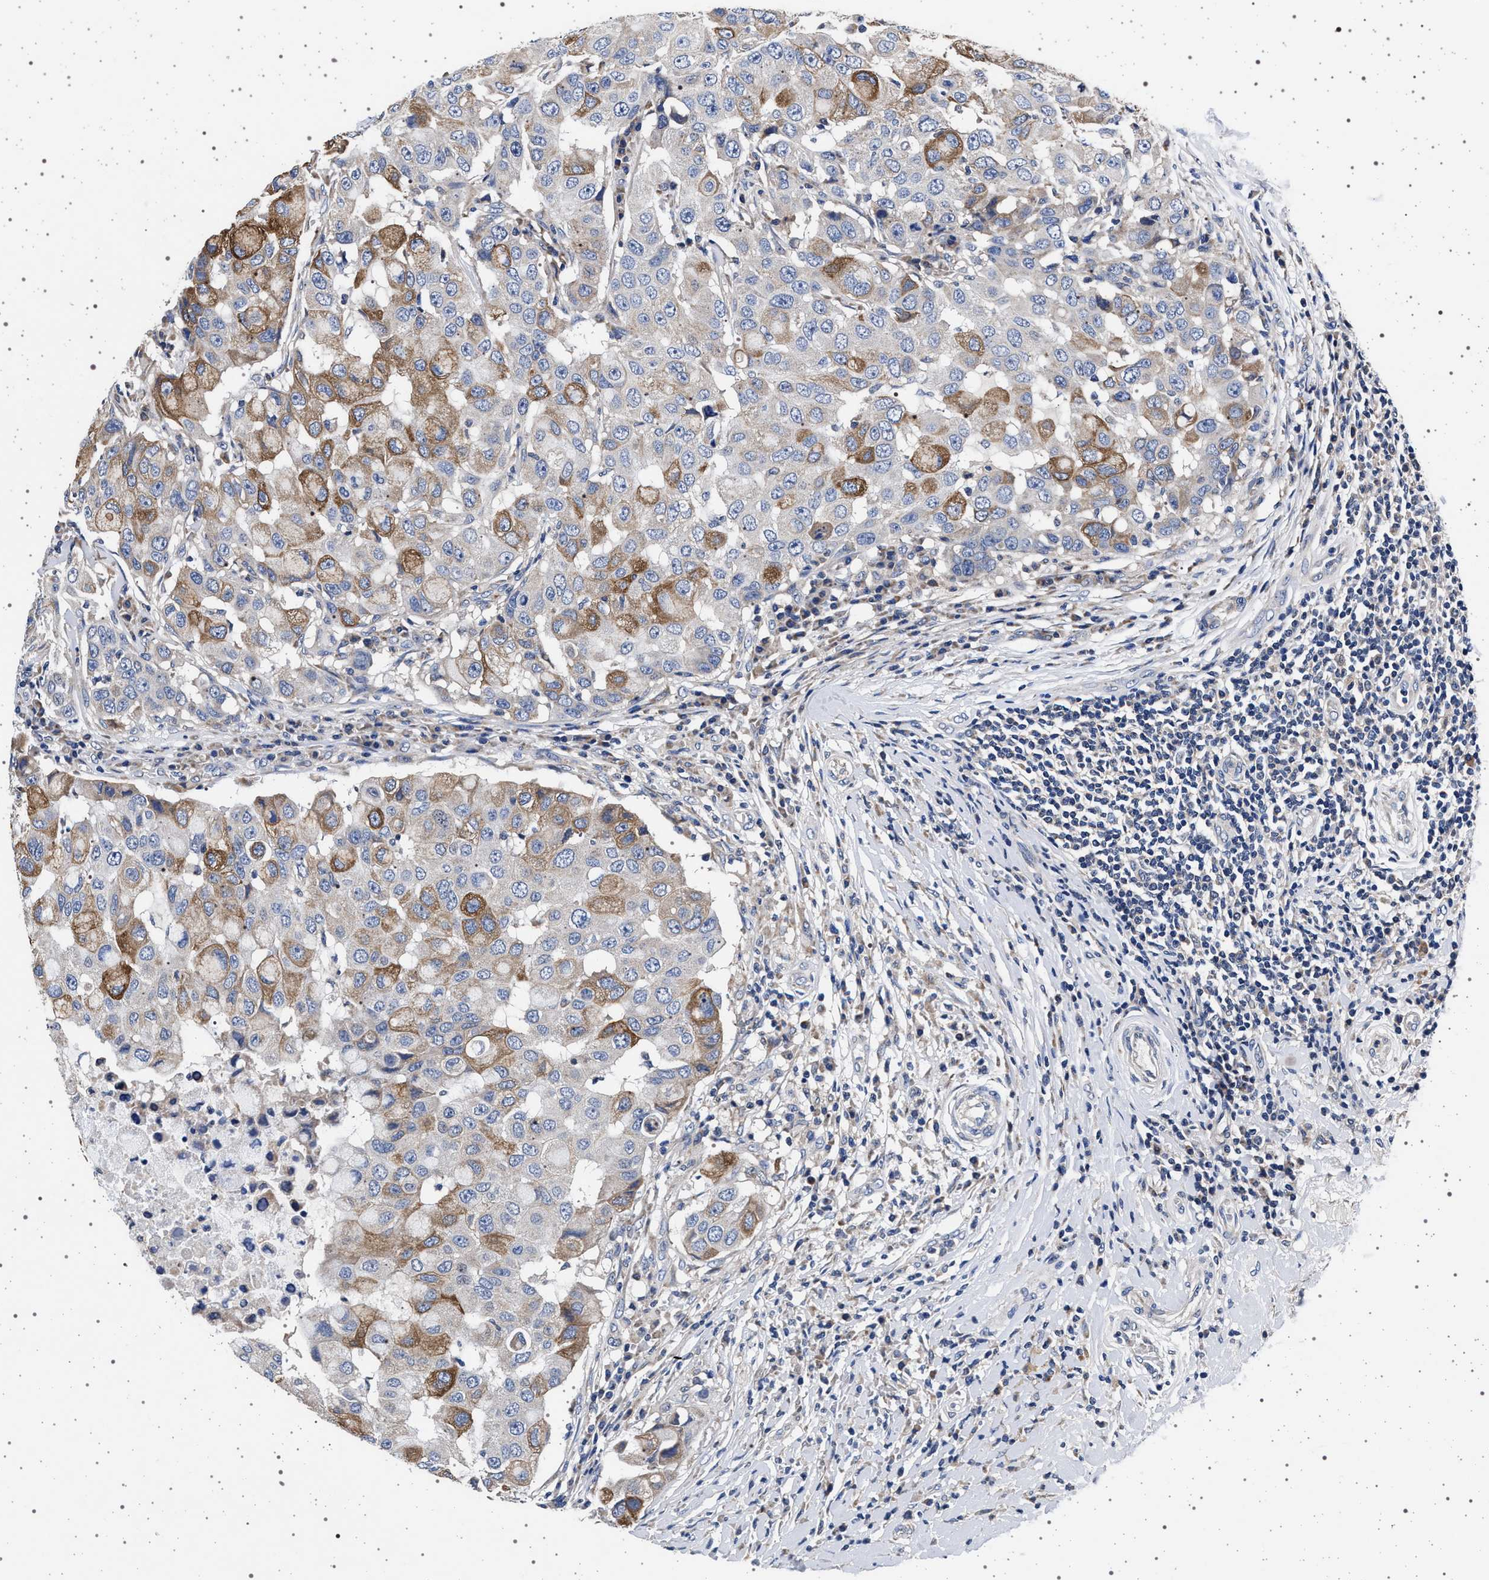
{"staining": {"intensity": "moderate", "quantity": "<25%", "location": "cytoplasmic/membranous"}, "tissue": "breast cancer", "cell_type": "Tumor cells", "image_type": "cancer", "snomed": [{"axis": "morphology", "description": "Duct carcinoma"}, {"axis": "topography", "description": "Breast"}], "caption": "High-power microscopy captured an IHC micrograph of breast cancer (infiltrating ductal carcinoma), revealing moderate cytoplasmic/membranous staining in about <25% of tumor cells.", "gene": "MAP3K2", "patient": {"sex": "female", "age": 27}}